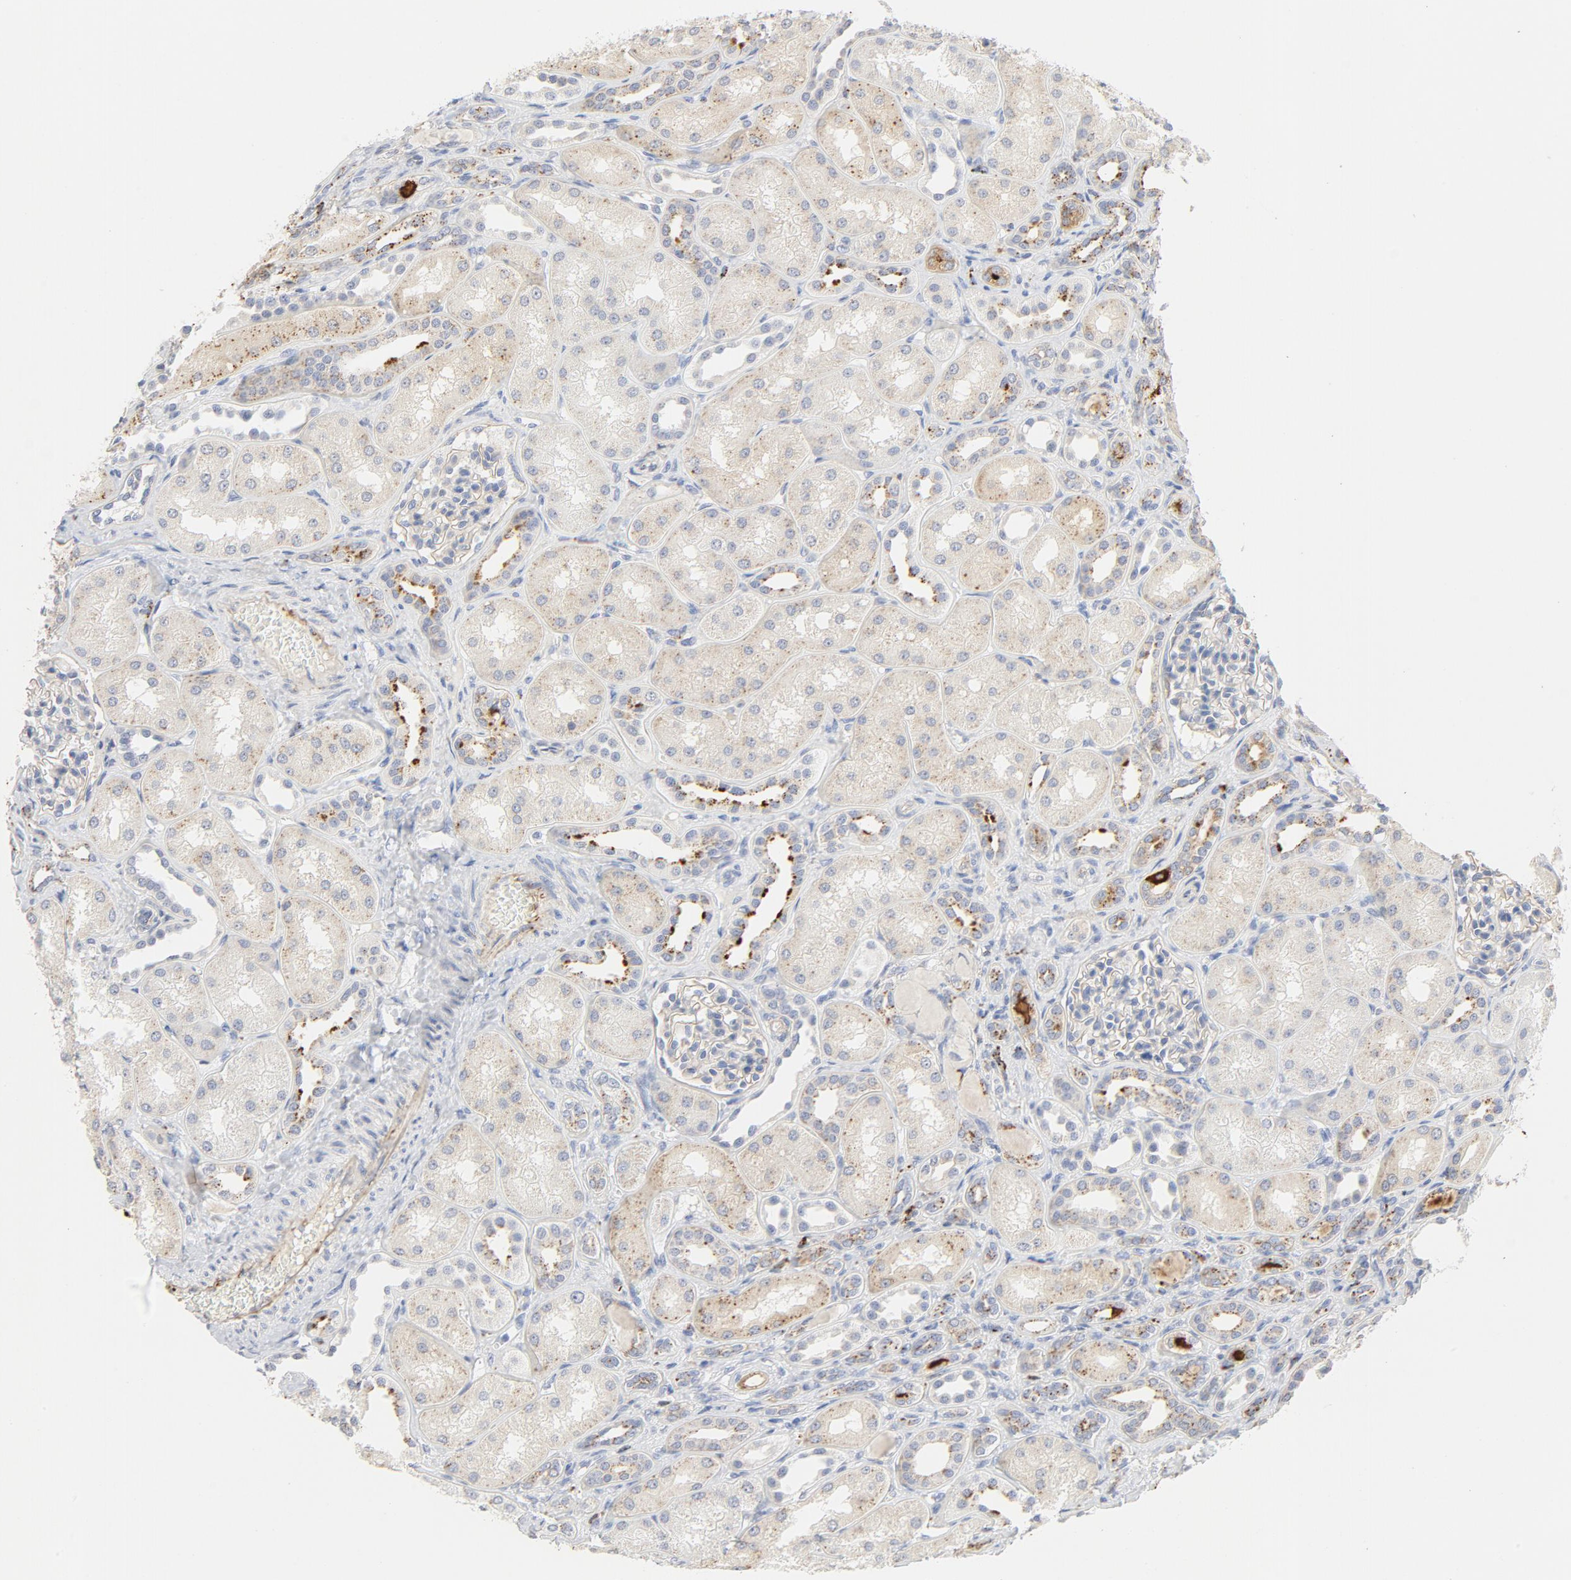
{"staining": {"intensity": "negative", "quantity": "none", "location": "none"}, "tissue": "kidney", "cell_type": "Cells in glomeruli", "image_type": "normal", "snomed": [{"axis": "morphology", "description": "Normal tissue, NOS"}, {"axis": "topography", "description": "Kidney"}], "caption": "Unremarkable kidney was stained to show a protein in brown. There is no significant expression in cells in glomeruli. The staining was performed using DAB to visualize the protein expression in brown, while the nuclei were stained in blue with hematoxylin (Magnification: 20x).", "gene": "MAGEB17", "patient": {"sex": "male", "age": 7}}